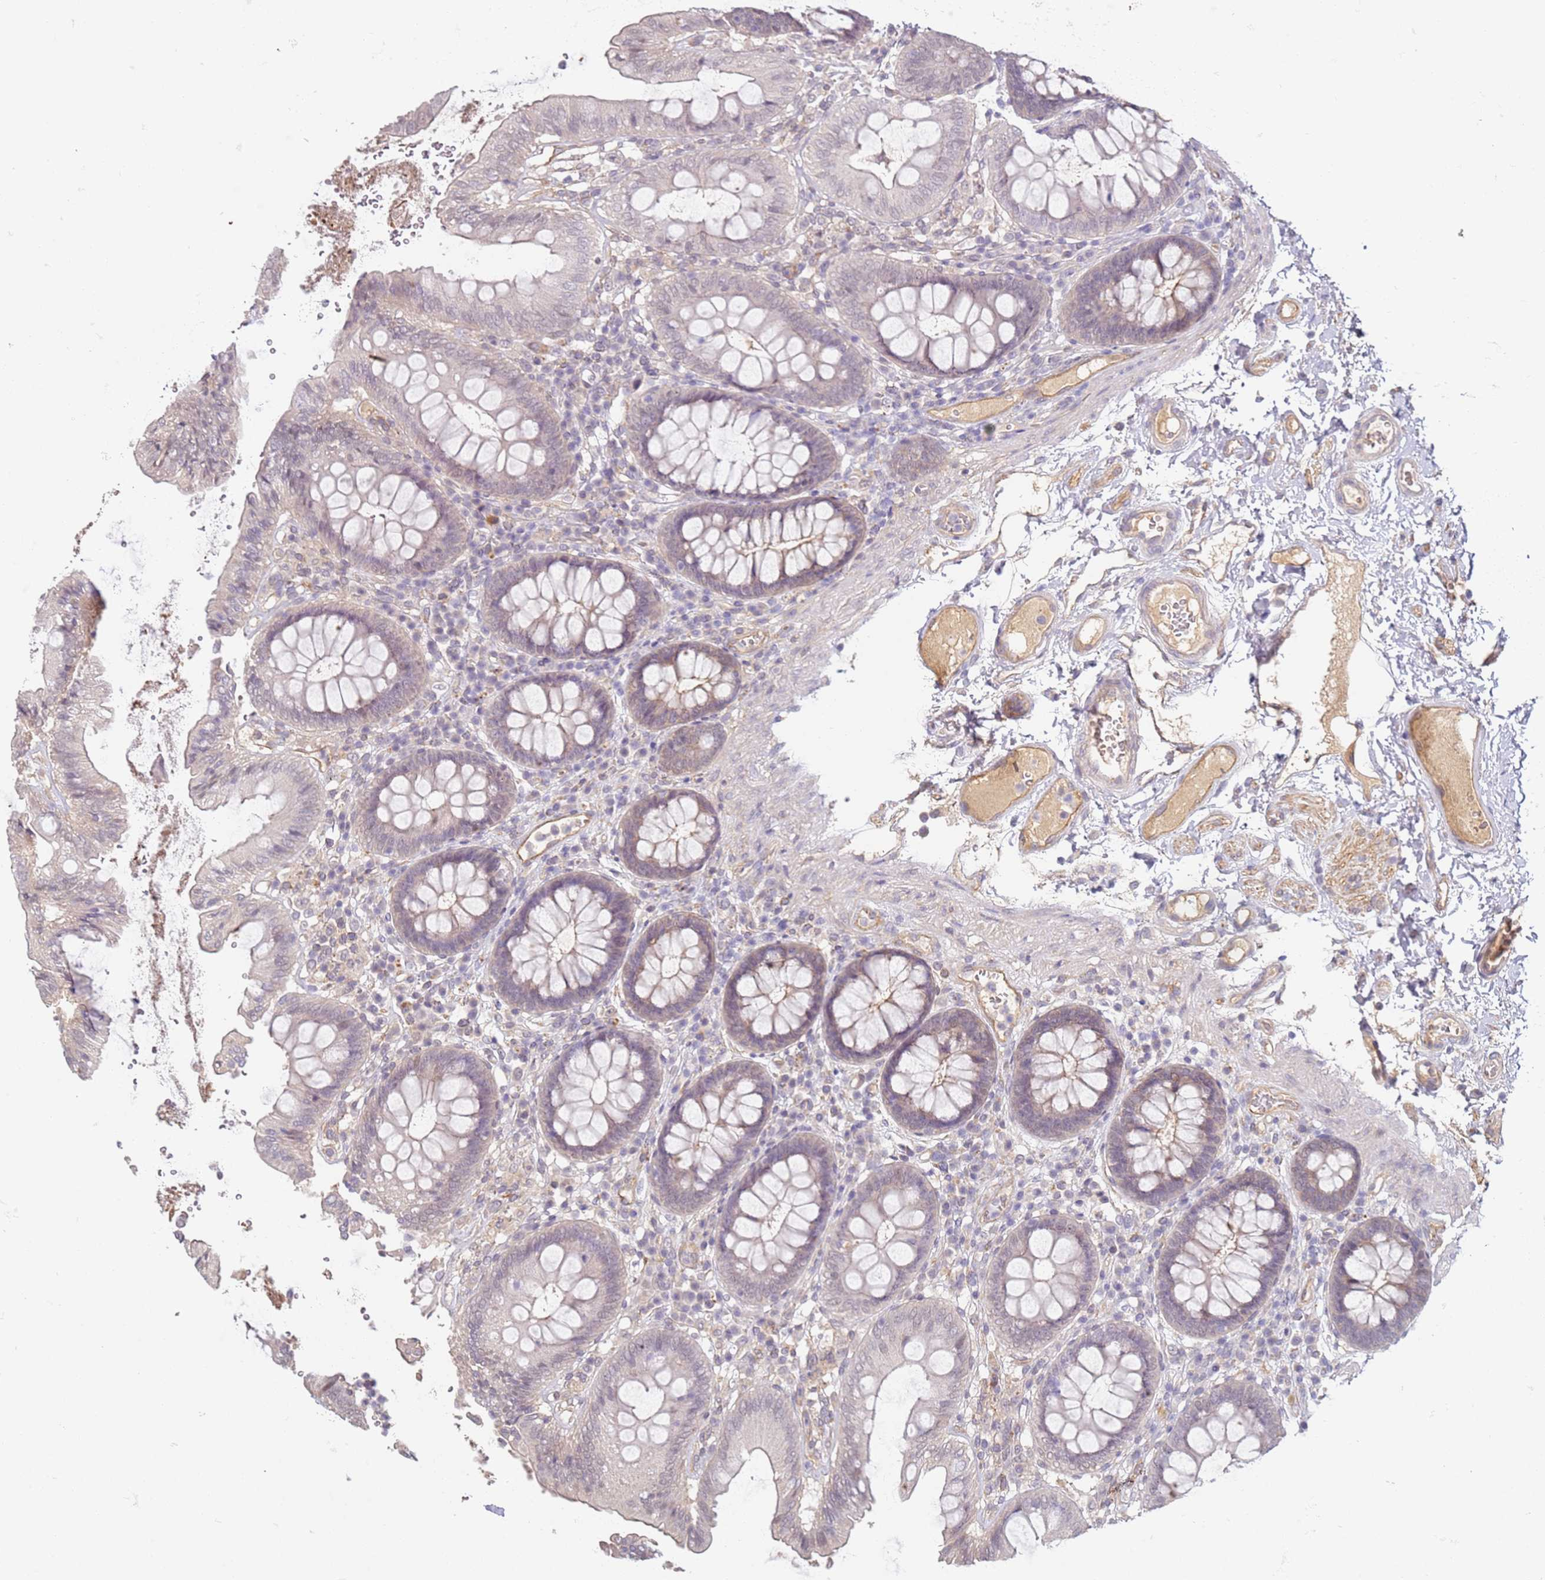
{"staining": {"intensity": "weak", "quantity": "<25%", "location": "cytoplasmic/membranous"}, "tissue": "colon", "cell_type": "Endothelial cells", "image_type": "normal", "snomed": [{"axis": "morphology", "description": "Normal tissue, NOS"}, {"axis": "topography", "description": "Colon"}], "caption": "Immunohistochemical staining of benign human colon exhibits no significant positivity in endothelial cells. (DAB (3,3'-diaminobenzidine) immunohistochemistry, high magnification).", "gene": "WDR93", "patient": {"sex": "male", "age": 84}}